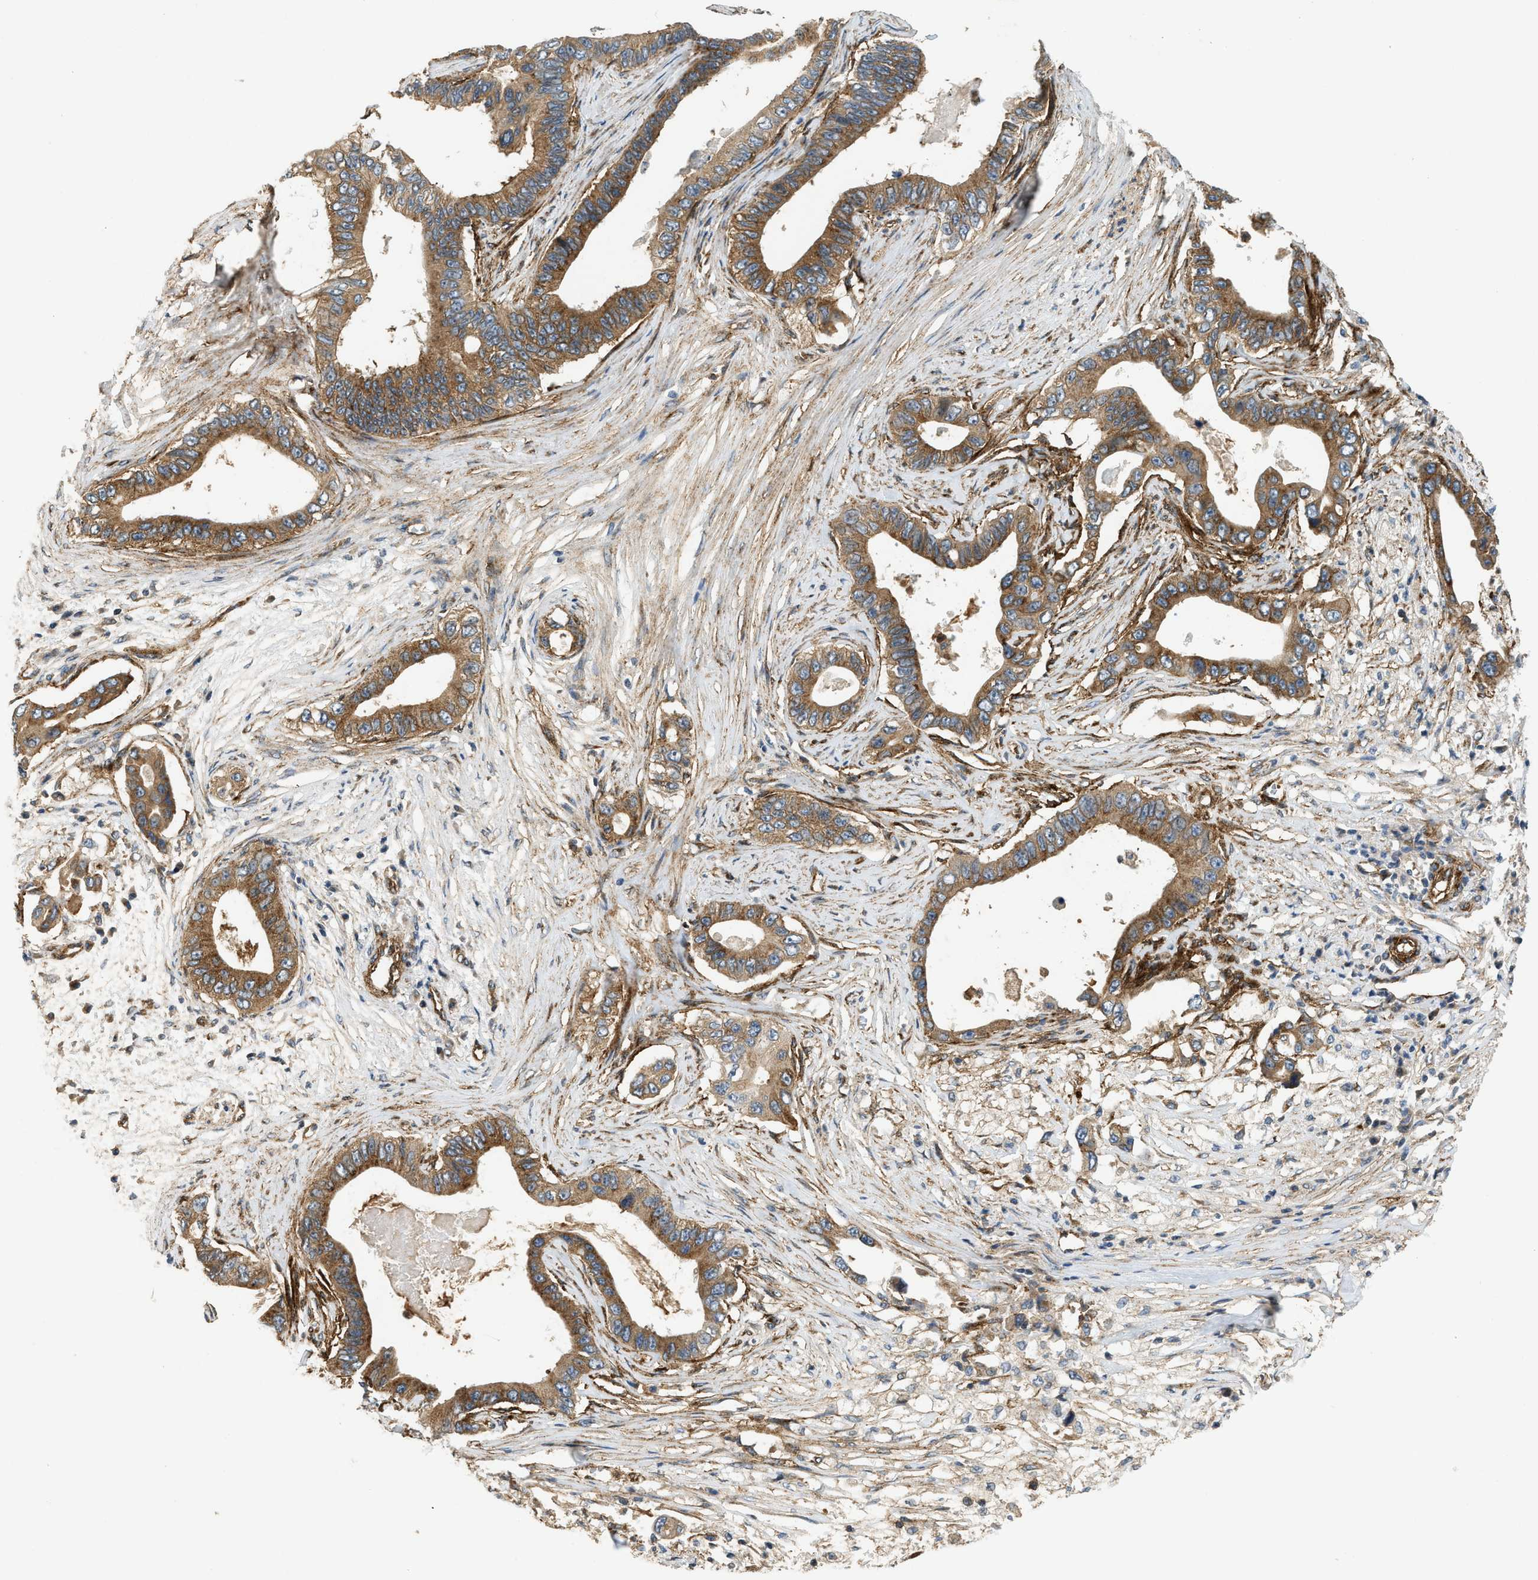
{"staining": {"intensity": "strong", "quantity": ">75%", "location": "cytoplasmic/membranous"}, "tissue": "pancreatic cancer", "cell_type": "Tumor cells", "image_type": "cancer", "snomed": [{"axis": "morphology", "description": "Adenocarcinoma, NOS"}, {"axis": "topography", "description": "Pancreas"}], "caption": "Pancreatic adenocarcinoma stained with a protein marker exhibits strong staining in tumor cells.", "gene": "HIP1", "patient": {"sex": "male", "age": 77}}